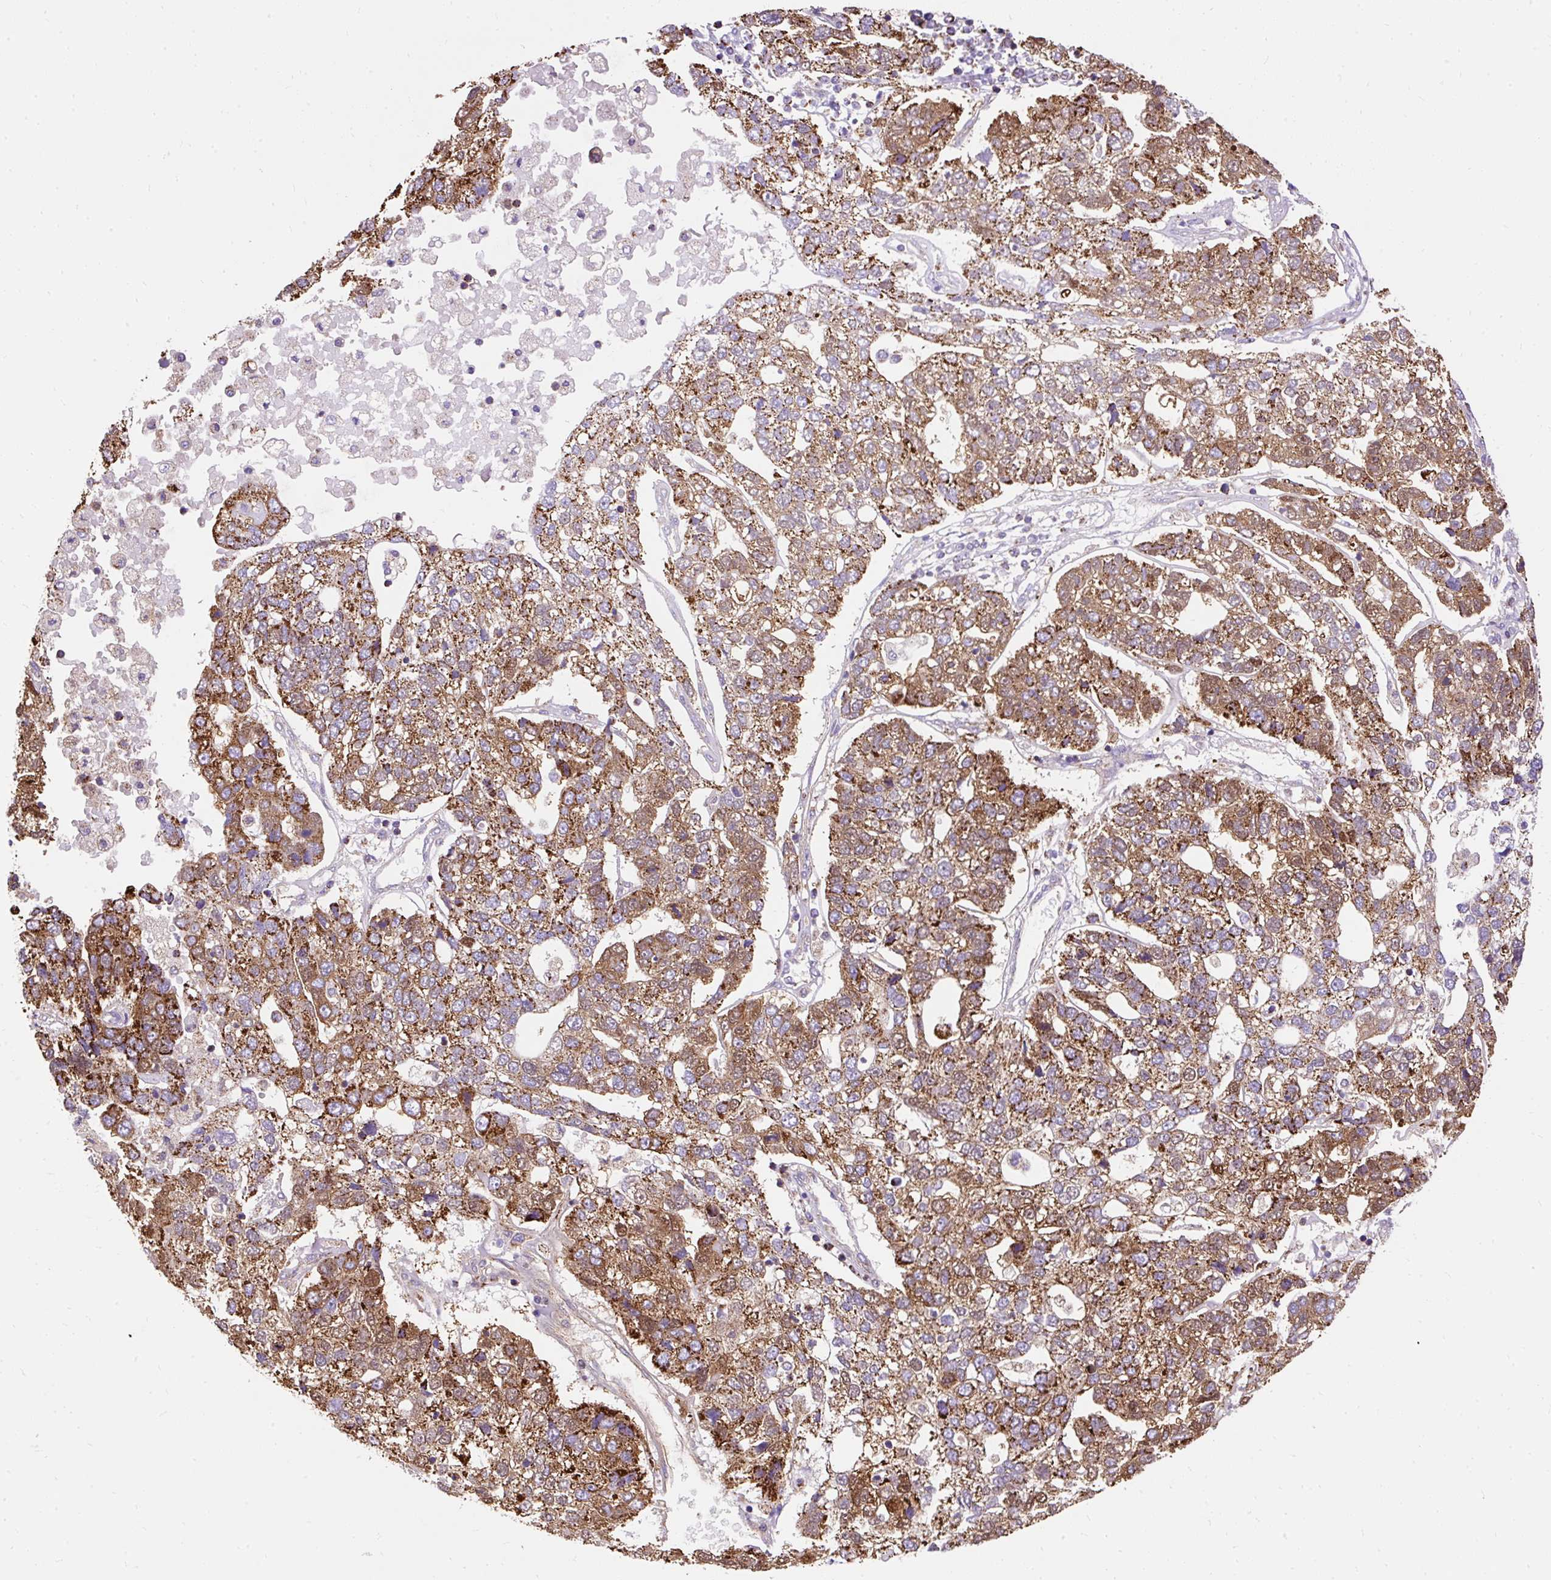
{"staining": {"intensity": "strong", "quantity": ">75%", "location": "cytoplasmic/membranous"}, "tissue": "pancreatic cancer", "cell_type": "Tumor cells", "image_type": "cancer", "snomed": [{"axis": "morphology", "description": "Adenocarcinoma, NOS"}, {"axis": "topography", "description": "Pancreas"}], "caption": "High-magnification brightfield microscopy of pancreatic cancer (adenocarcinoma) stained with DAB (brown) and counterstained with hematoxylin (blue). tumor cells exhibit strong cytoplasmic/membranous staining is identified in about>75% of cells.", "gene": "CEP290", "patient": {"sex": "female", "age": 61}}